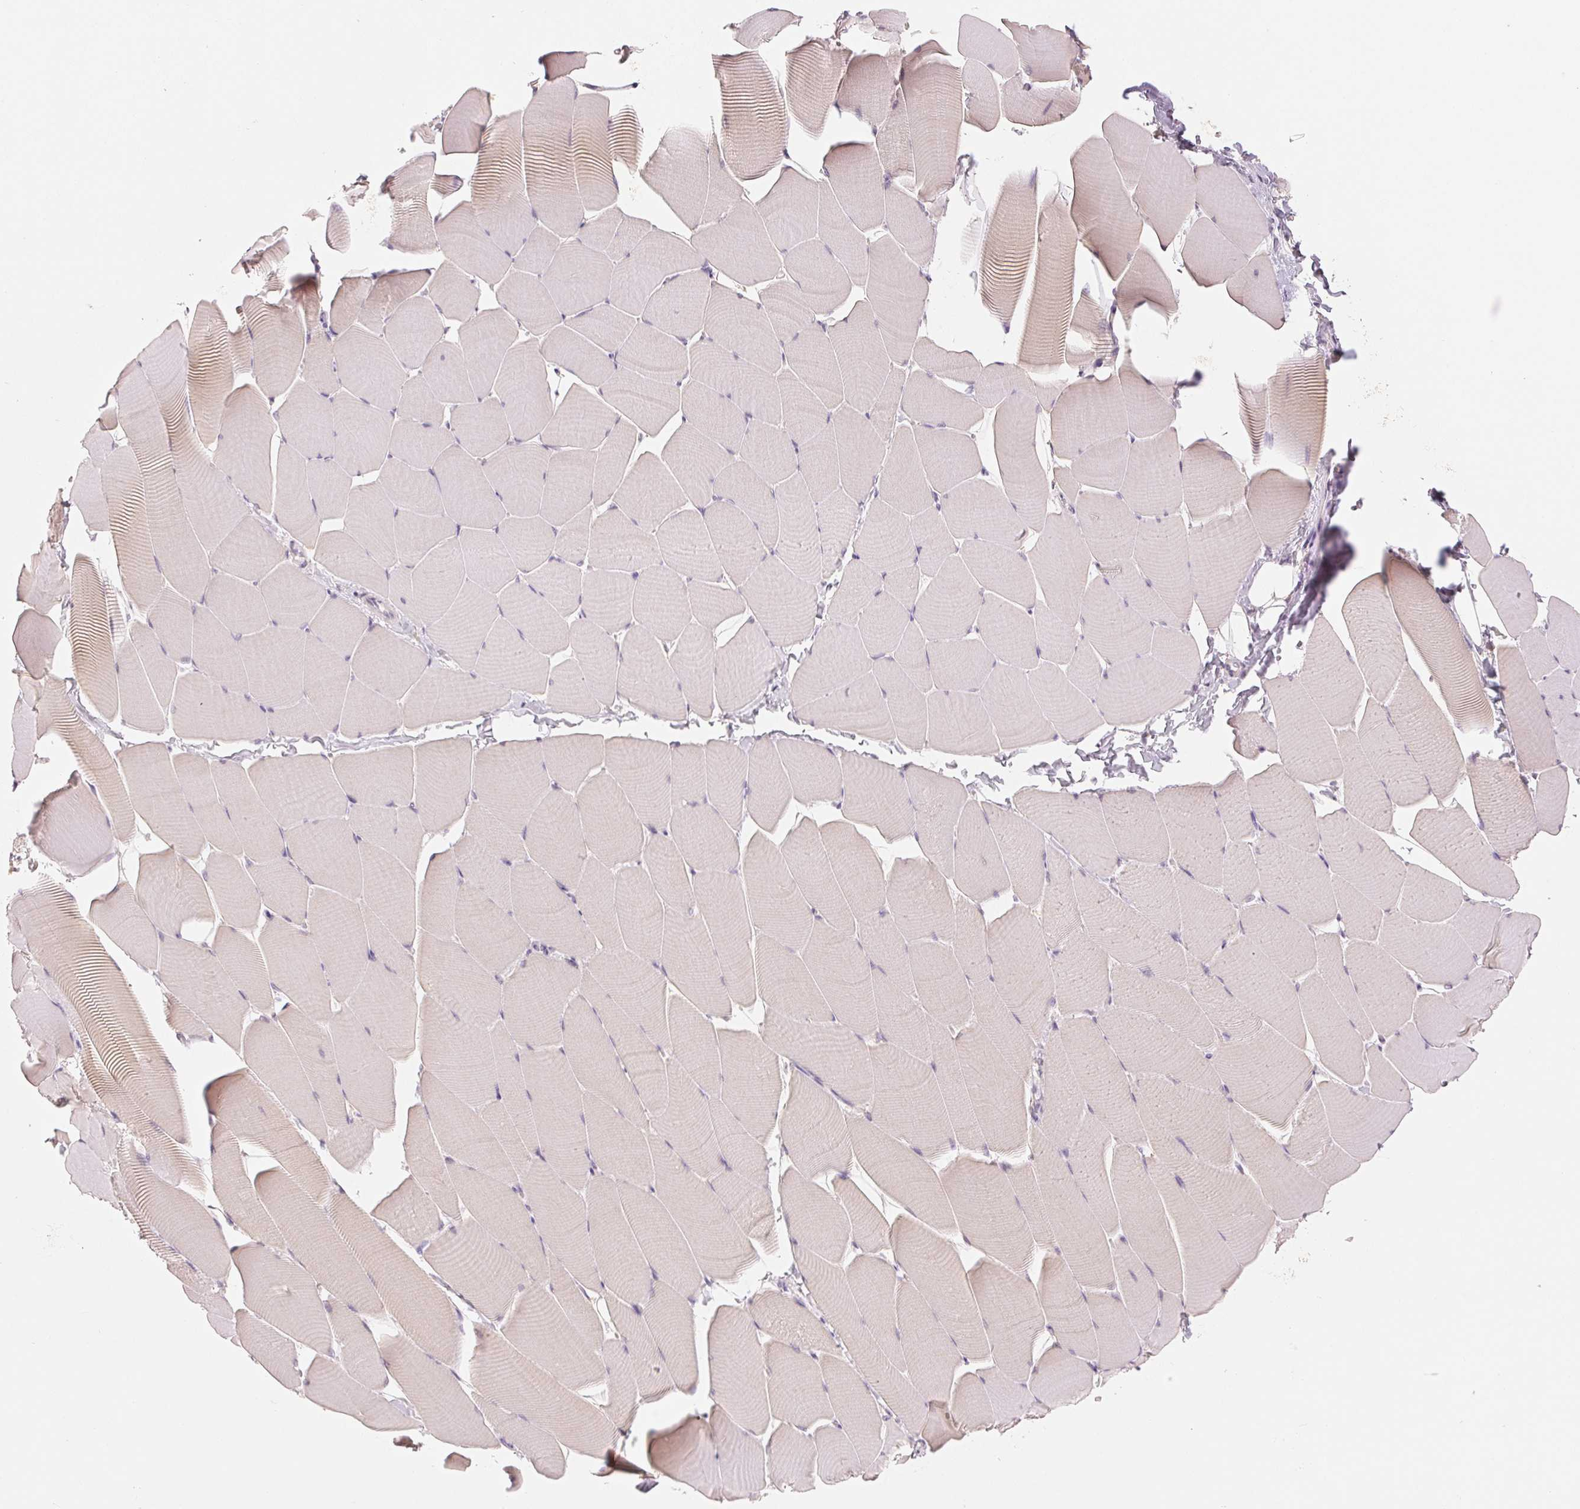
{"staining": {"intensity": "negative", "quantity": "none", "location": "none"}, "tissue": "skeletal muscle", "cell_type": "Myocytes", "image_type": "normal", "snomed": [{"axis": "morphology", "description": "Normal tissue, NOS"}, {"axis": "topography", "description": "Skeletal muscle"}], "caption": "Immunohistochemistry (IHC) histopathology image of normal skeletal muscle: human skeletal muscle stained with DAB demonstrates no significant protein staining in myocytes. (DAB immunohistochemistry visualized using brightfield microscopy, high magnification).", "gene": "MAP1LC3A", "patient": {"sex": "male", "age": 25}}